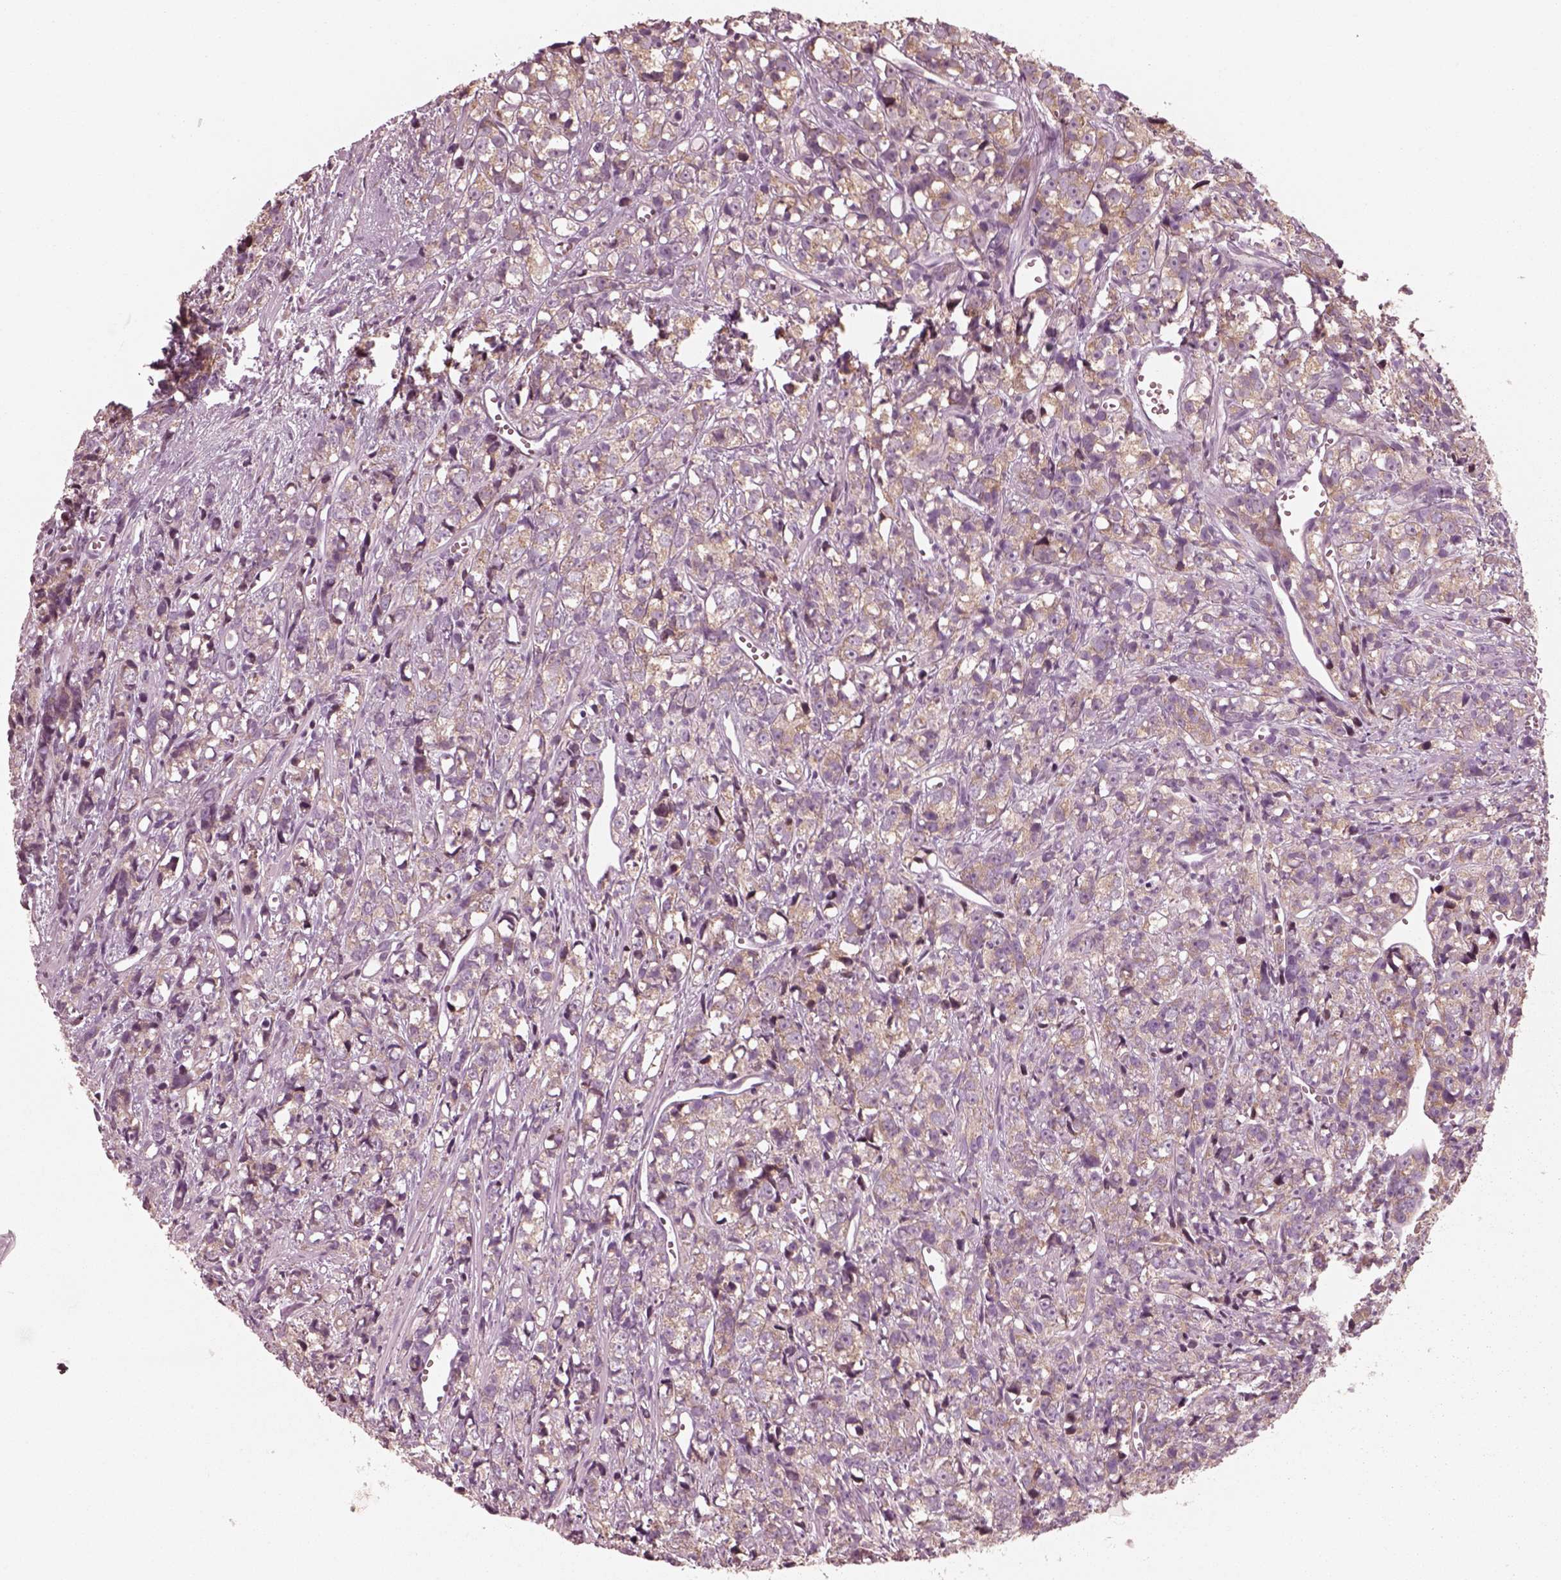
{"staining": {"intensity": "moderate", "quantity": ">75%", "location": "cytoplasmic/membranous"}, "tissue": "prostate cancer", "cell_type": "Tumor cells", "image_type": "cancer", "snomed": [{"axis": "morphology", "description": "Adenocarcinoma, High grade"}, {"axis": "topography", "description": "Prostate"}], "caption": "A photomicrograph of prostate cancer stained for a protein reveals moderate cytoplasmic/membranous brown staining in tumor cells. The staining was performed using DAB (3,3'-diaminobenzidine) to visualize the protein expression in brown, while the nuclei were stained in blue with hematoxylin (Magnification: 20x).", "gene": "CNOT2", "patient": {"sex": "male", "age": 77}}